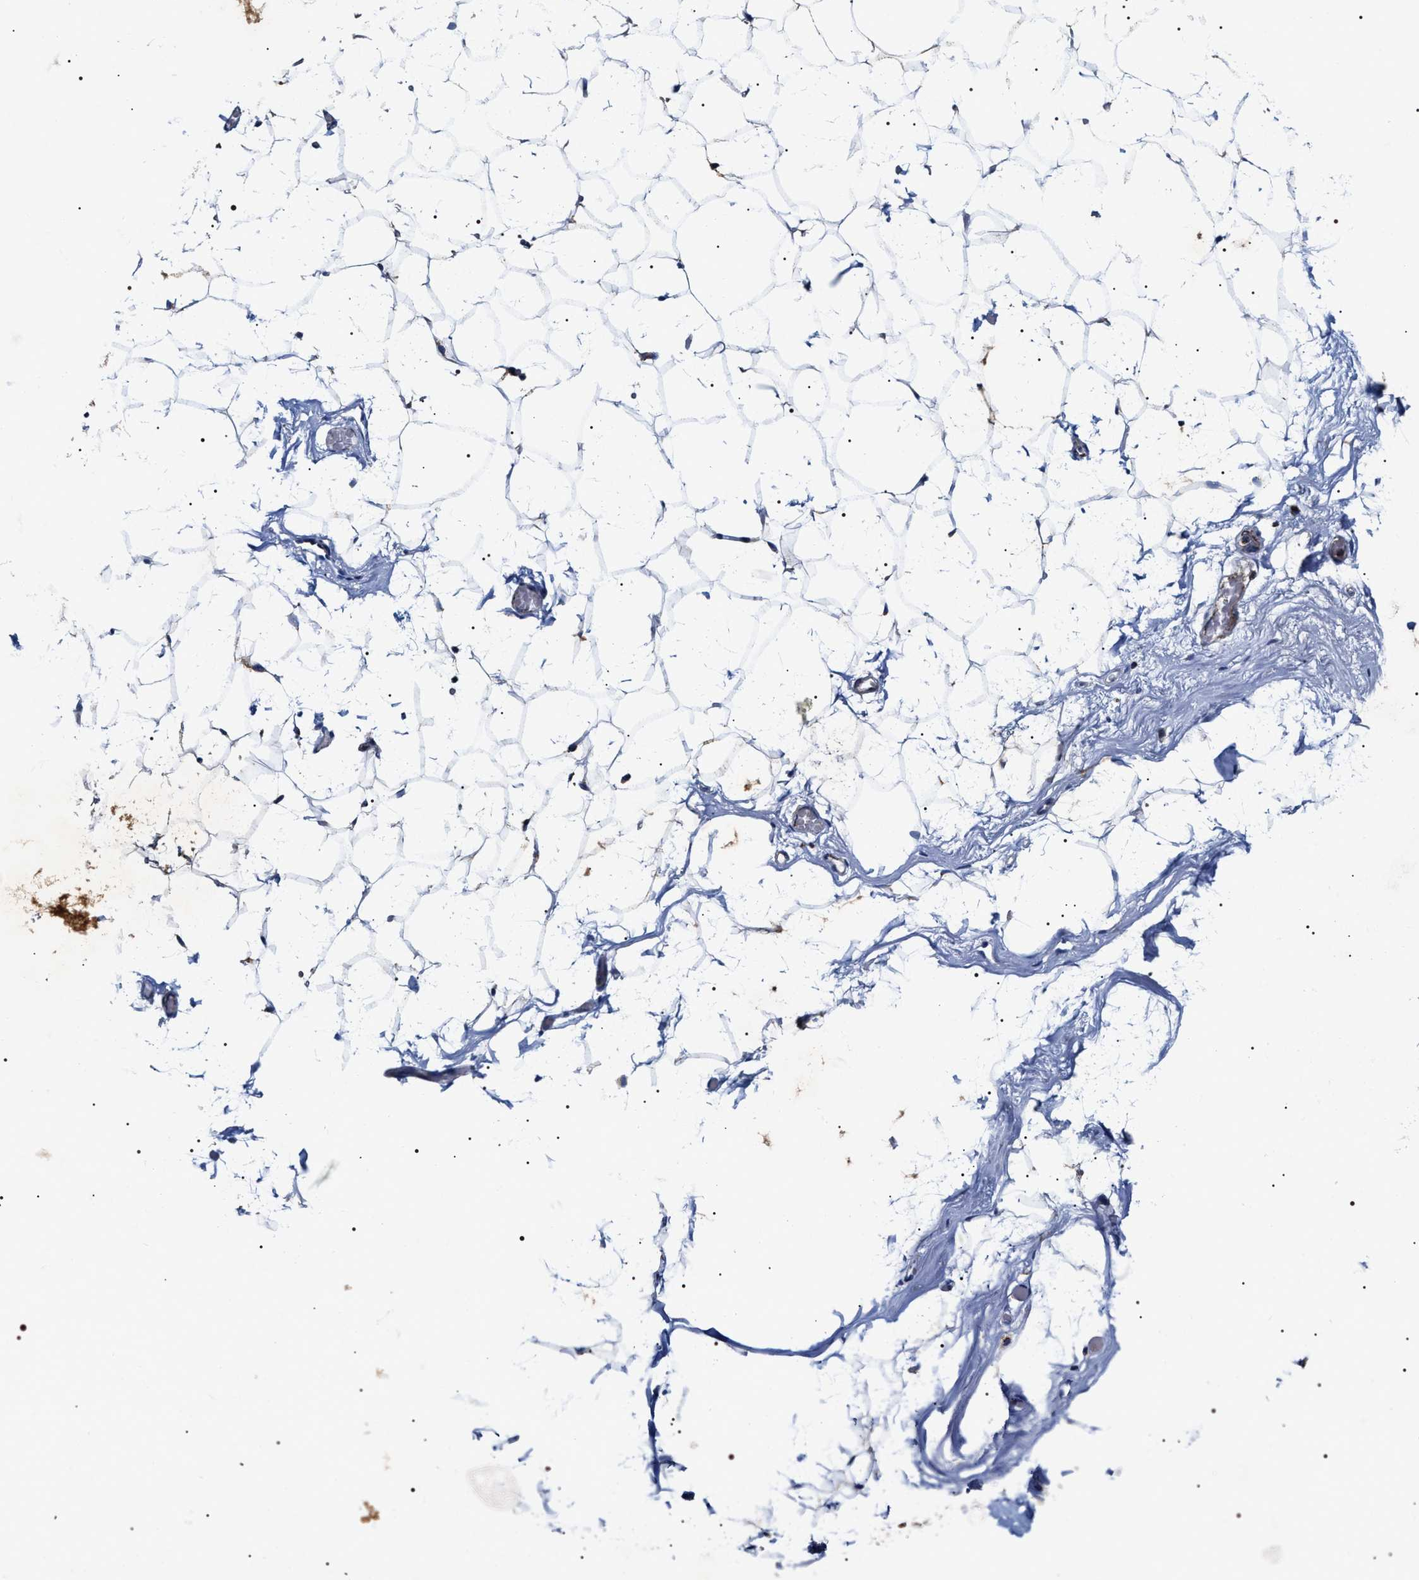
{"staining": {"intensity": "moderate", "quantity": ">75%", "location": "cytoplasmic/membranous"}, "tissue": "adipose tissue", "cell_type": "Adipocytes", "image_type": "normal", "snomed": [{"axis": "morphology", "description": "Normal tissue, NOS"}, {"axis": "topography", "description": "Breast"}, {"axis": "topography", "description": "Soft tissue"}], "caption": "A high-resolution histopathology image shows immunohistochemistry (IHC) staining of normal adipose tissue, which shows moderate cytoplasmic/membranous positivity in about >75% of adipocytes. (Brightfield microscopy of DAB IHC at high magnification).", "gene": "COG5", "patient": {"sex": "female", "age": 75}}